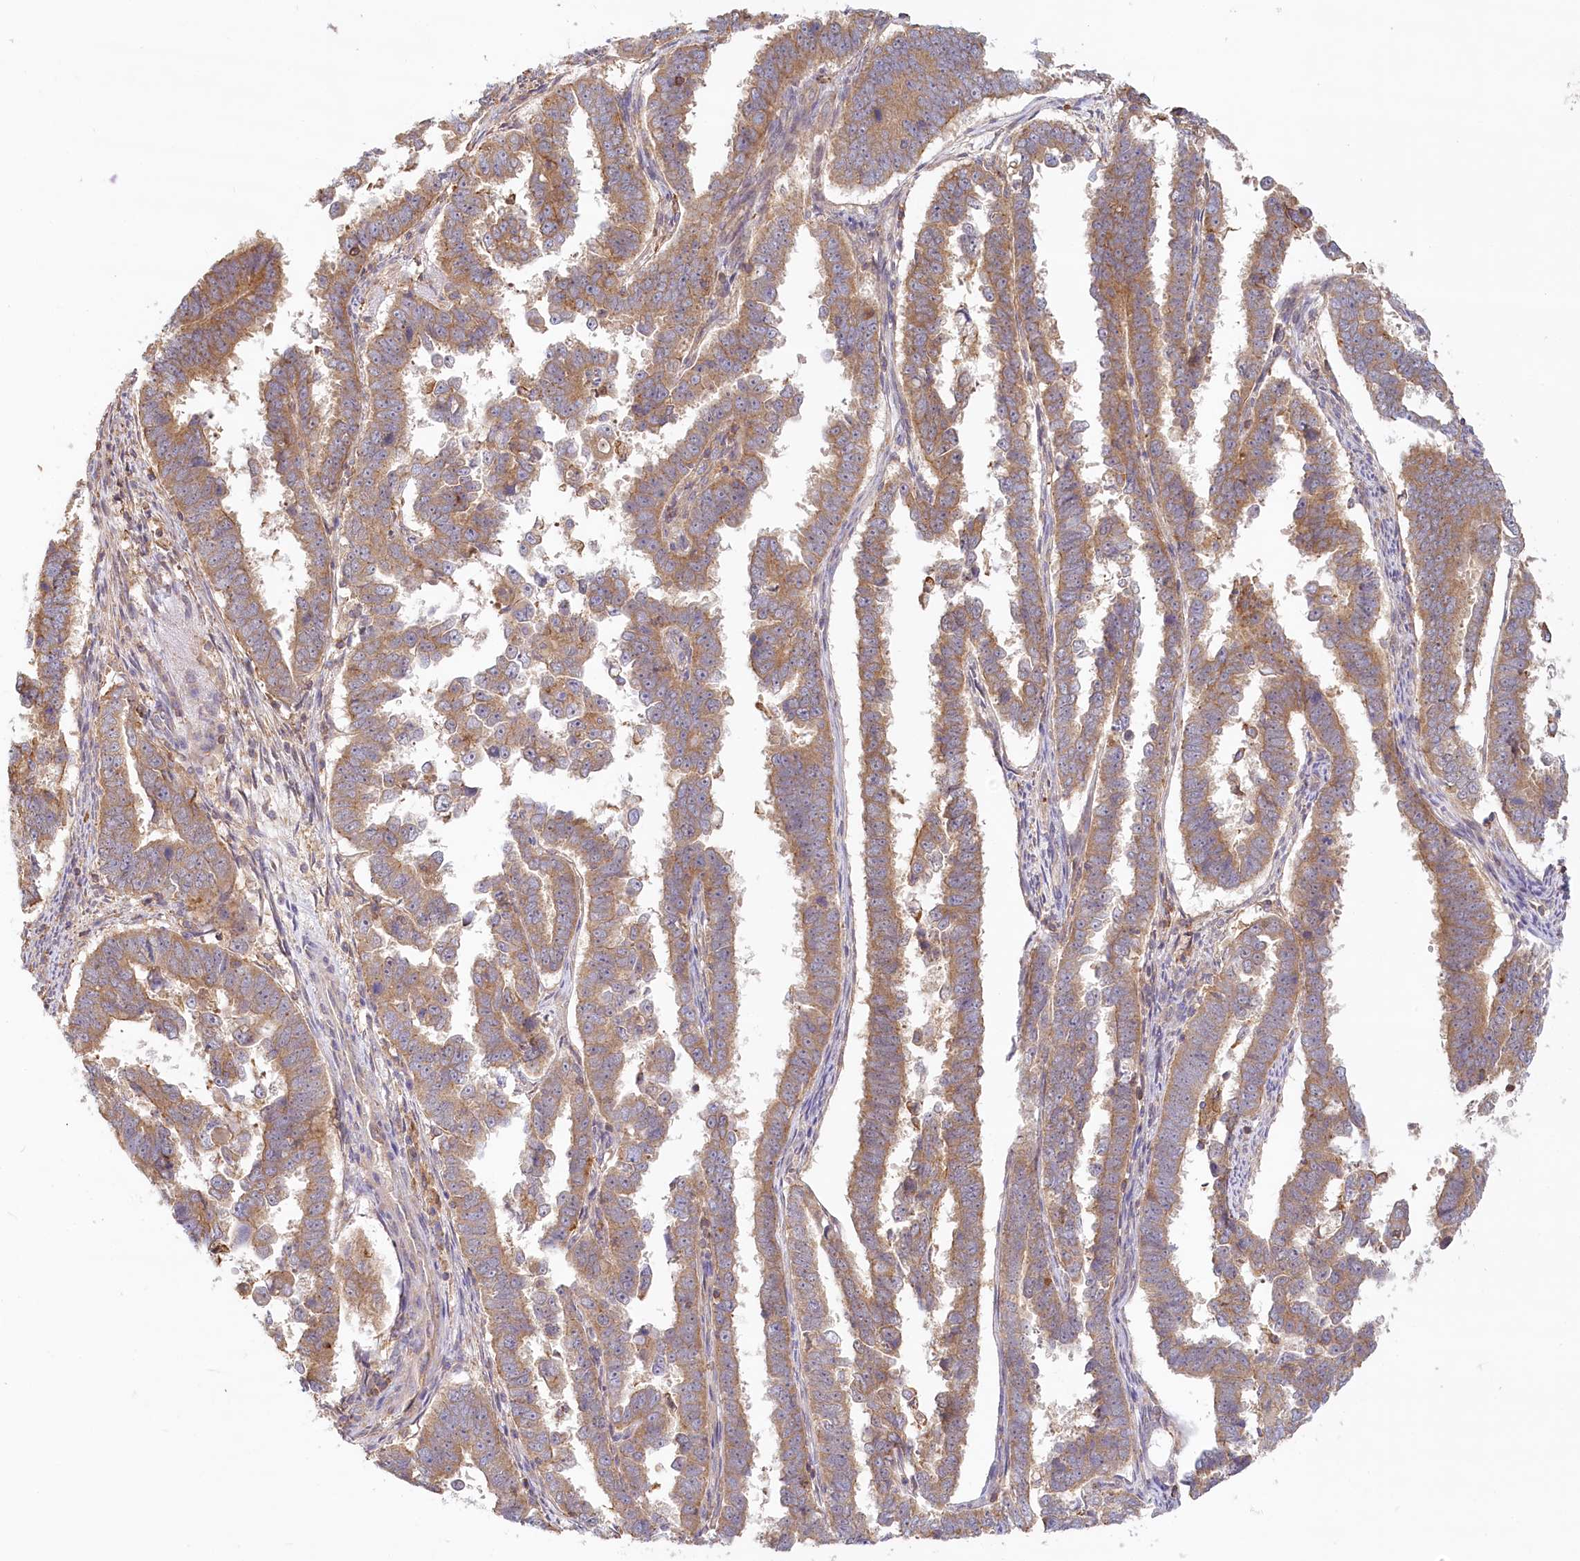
{"staining": {"intensity": "moderate", "quantity": ">75%", "location": "cytoplasmic/membranous"}, "tissue": "endometrial cancer", "cell_type": "Tumor cells", "image_type": "cancer", "snomed": [{"axis": "morphology", "description": "Adenocarcinoma, NOS"}, {"axis": "topography", "description": "Endometrium"}], "caption": "Endometrial cancer stained with DAB IHC shows medium levels of moderate cytoplasmic/membranous staining in about >75% of tumor cells.", "gene": "UMPS", "patient": {"sex": "female", "age": 75}}